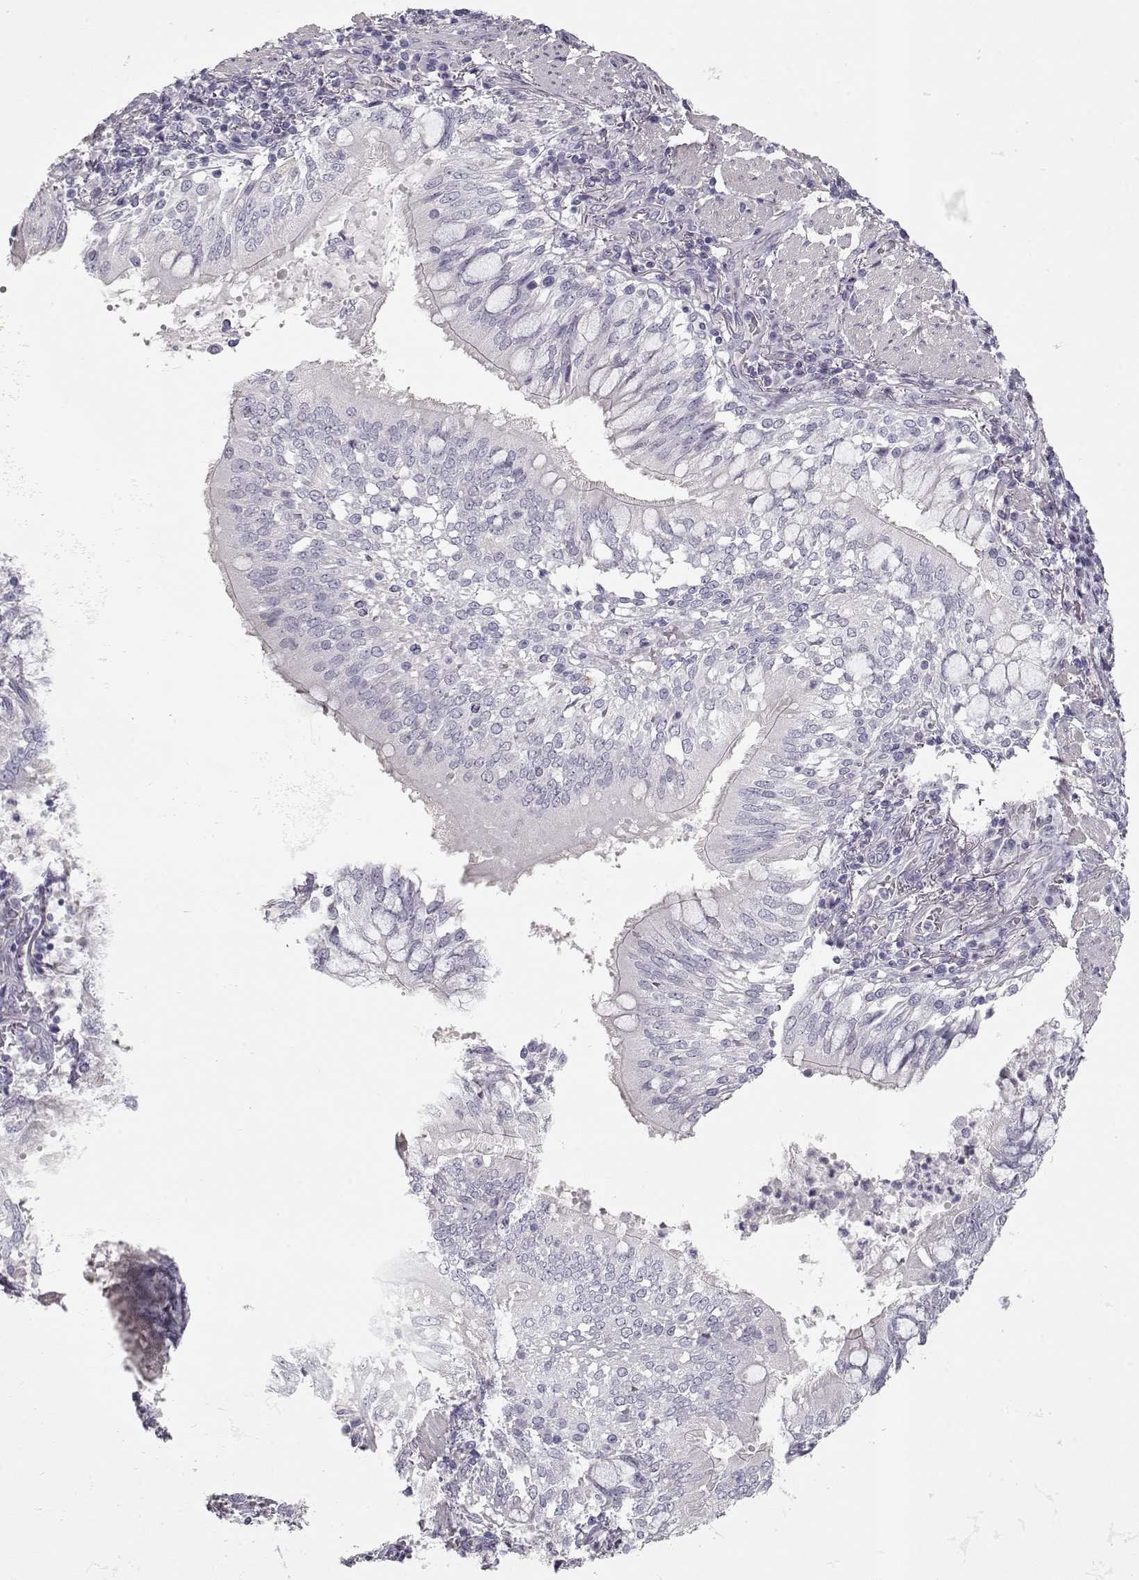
{"staining": {"intensity": "negative", "quantity": "none", "location": "none"}, "tissue": "lung cancer", "cell_type": "Tumor cells", "image_type": "cancer", "snomed": [{"axis": "morphology", "description": "Normal tissue, NOS"}, {"axis": "morphology", "description": "Squamous cell carcinoma, NOS"}, {"axis": "topography", "description": "Bronchus"}, {"axis": "topography", "description": "Lung"}], "caption": "A high-resolution image shows immunohistochemistry staining of lung squamous cell carcinoma, which displays no significant staining in tumor cells. The staining is performed using DAB brown chromogen with nuclei counter-stained in using hematoxylin.", "gene": "SLC18A1", "patient": {"sex": "male", "age": 64}}